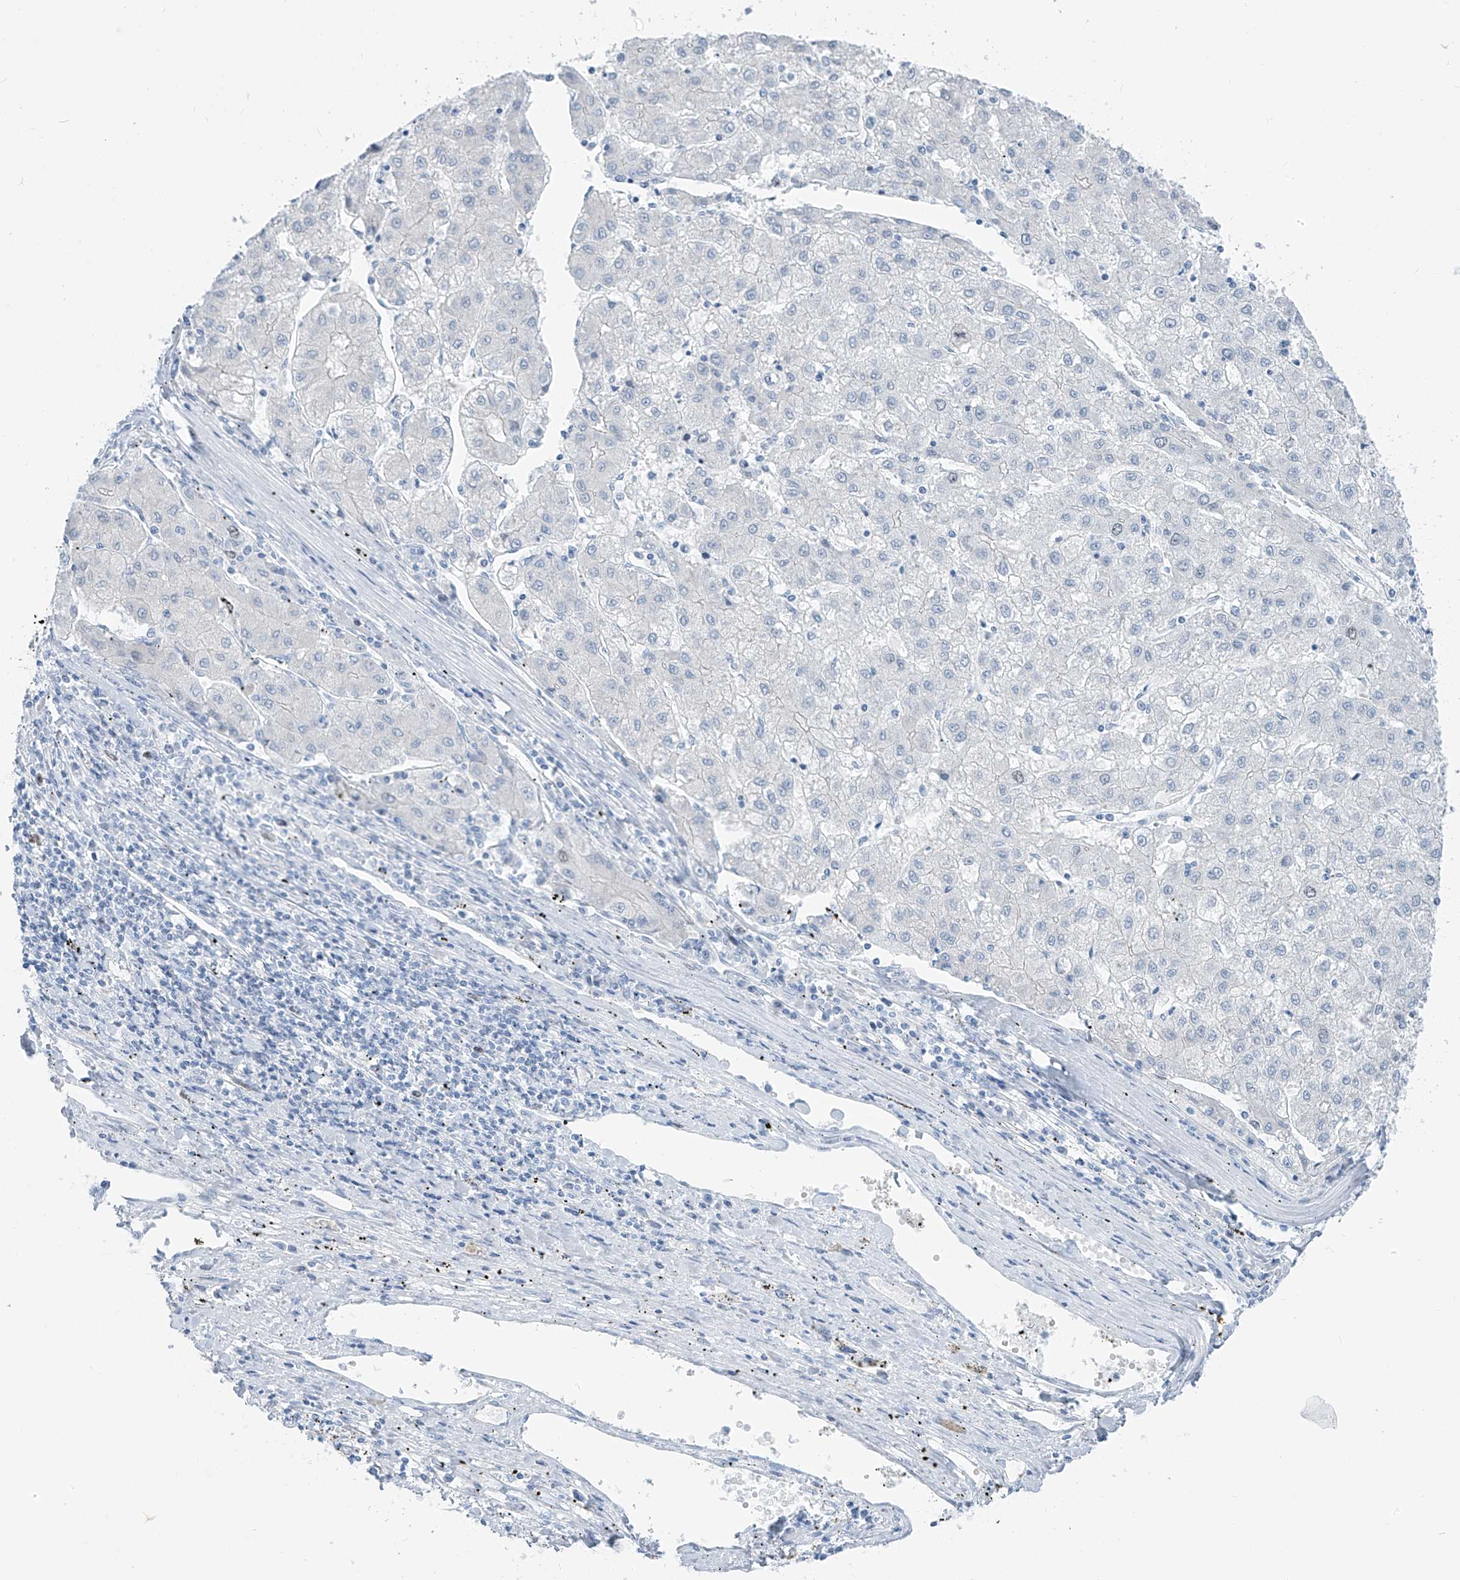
{"staining": {"intensity": "negative", "quantity": "none", "location": "none"}, "tissue": "liver cancer", "cell_type": "Tumor cells", "image_type": "cancer", "snomed": [{"axis": "morphology", "description": "Carcinoma, Hepatocellular, NOS"}, {"axis": "topography", "description": "Liver"}], "caption": "IHC image of human hepatocellular carcinoma (liver) stained for a protein (brown), which exhibits no expression in tumor cells.", "gene": "SGO2", "patient": {"sex": "male", "age": 72}}